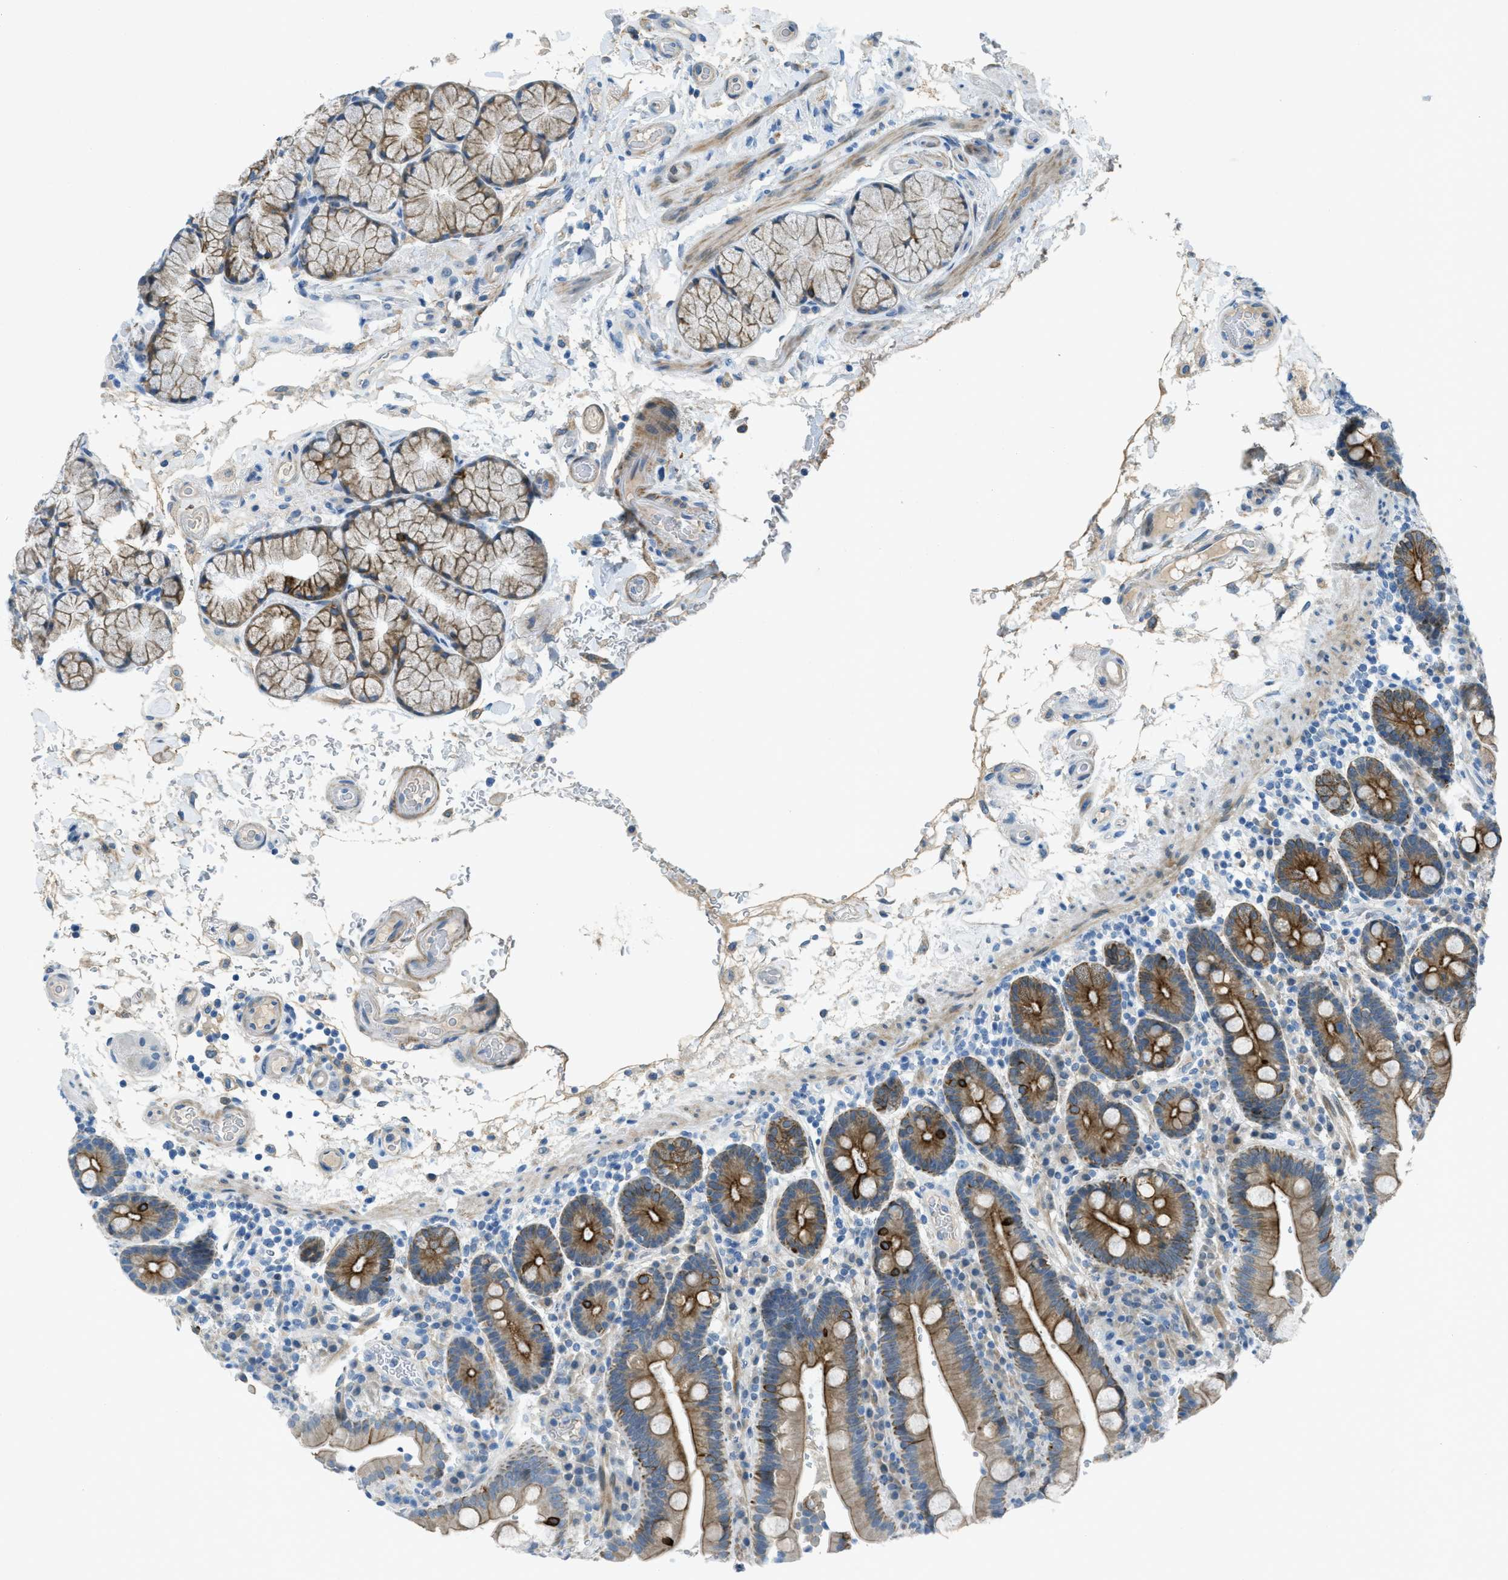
{"staining": {"intensity": "moderate", "quantity": "25%-75%", "location": "cytoplasmic/membranous"}, "tissue": "duodenum", "cell_type": "Glandular cells", "image_type": "normal", "snomed": [{"axis": "morphology", "description": "Normal tissue, NOS"}, {"axis": "topography", "description": "Small intestine, NOS"}], "caption": "Protein staining demonstrates moderate cytoplasmic/membranous positivity in approximately 25%-75% of glandular cells in normal duodenum.", "gene": "KLHL8", "patient": {"sex": "female", "age": 71}}